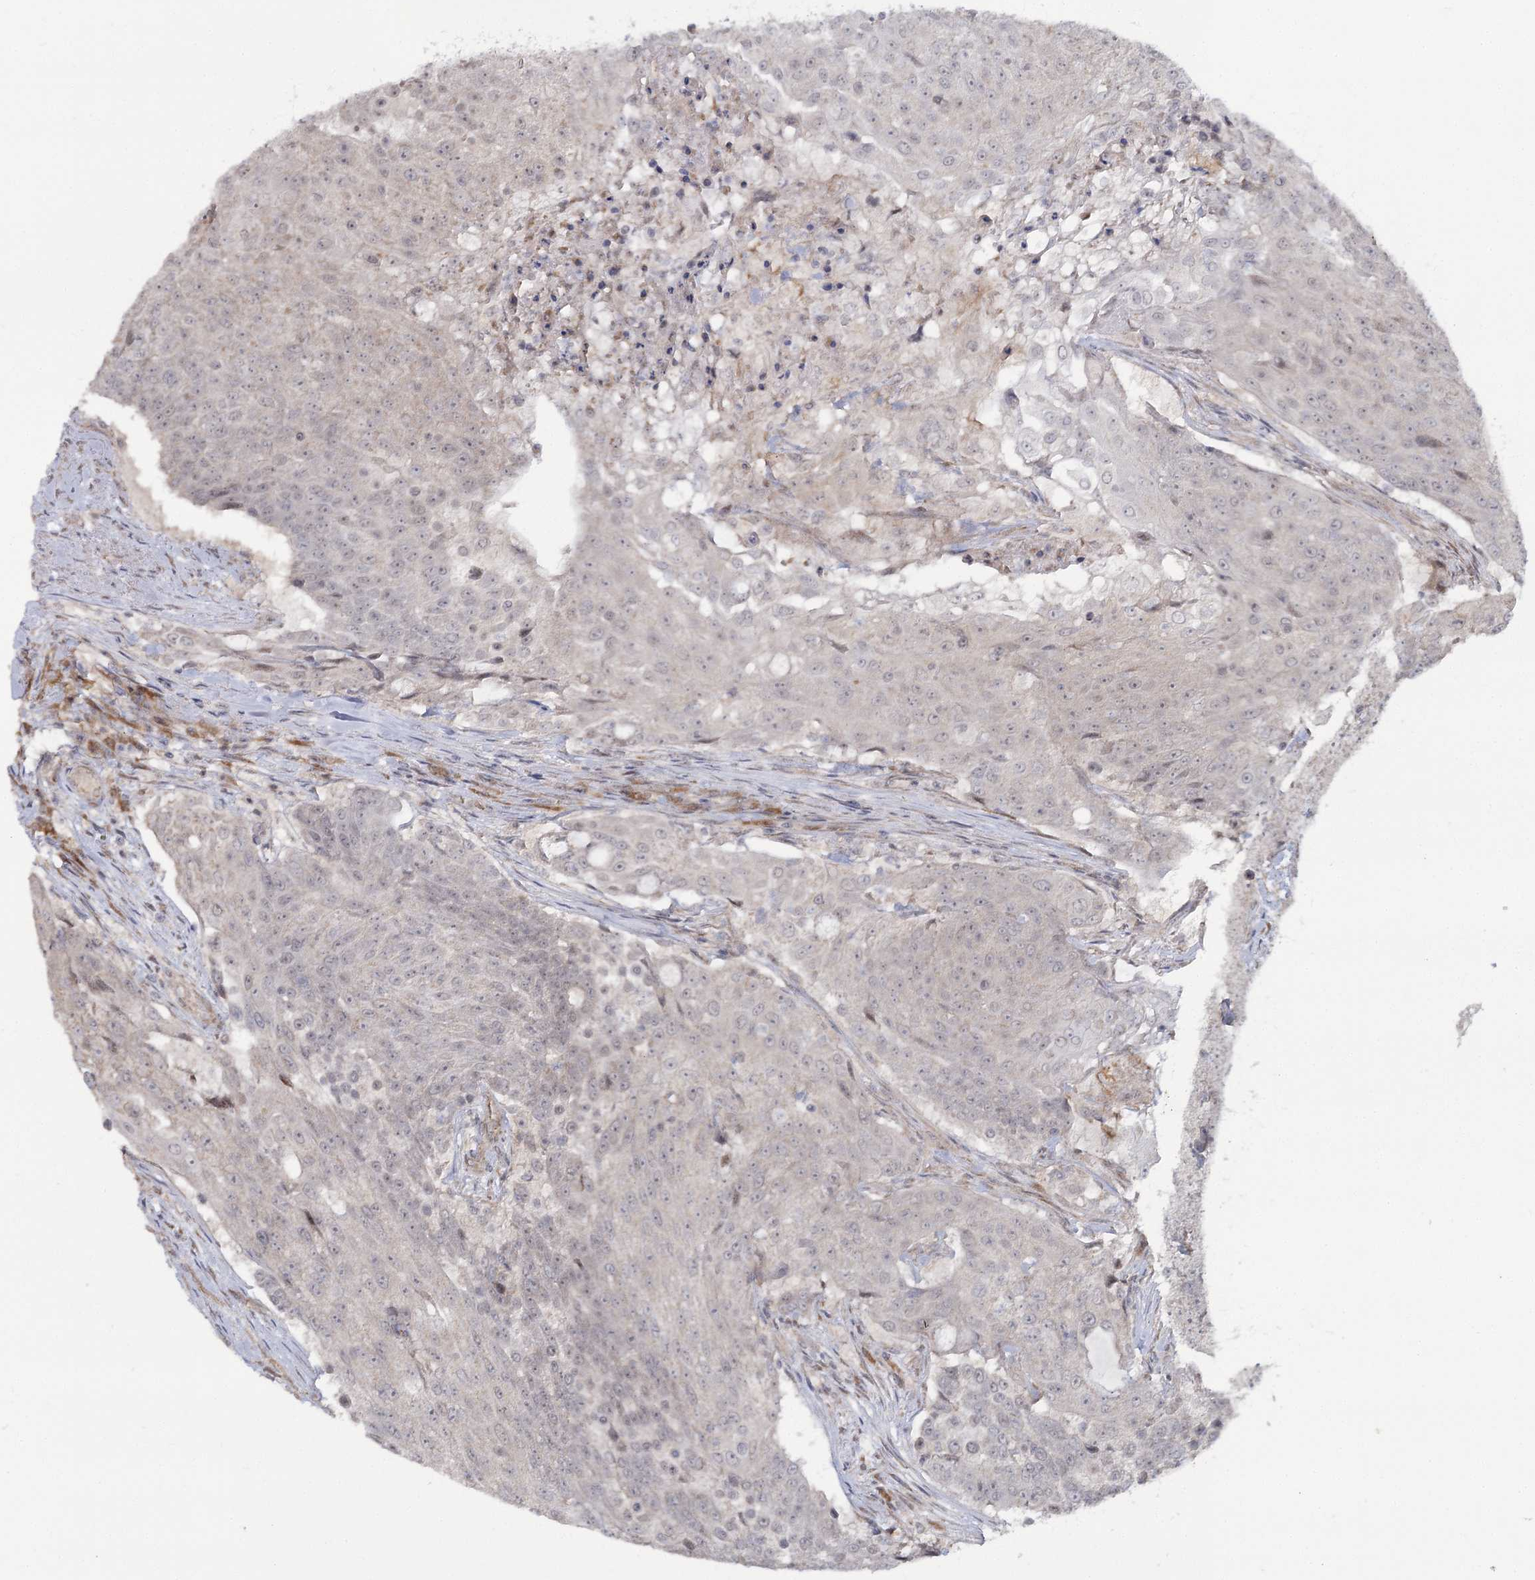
{"staining": {"intensity": "negative", "quantity": "none", "location": "none"}, "tissue": "urothelial cancer", "cell_type": "Tumor cells", "image_type": "cancer", "snomed": [{"axis": "morphology", "description": "Urothelial carcinoma, High grade"}, {"axis": "topography", "description": "Urinary bladder"}], "caption": "This photomicrograph is of high-grade urothelial carcinoma stained with immunohistochemistry to label a protein in brown with the nuclei are counter-stained blue. There is no expression in tumor cells.", "gene": "TBC1D9B", "patient": {"sex": "female", "age": 63}}